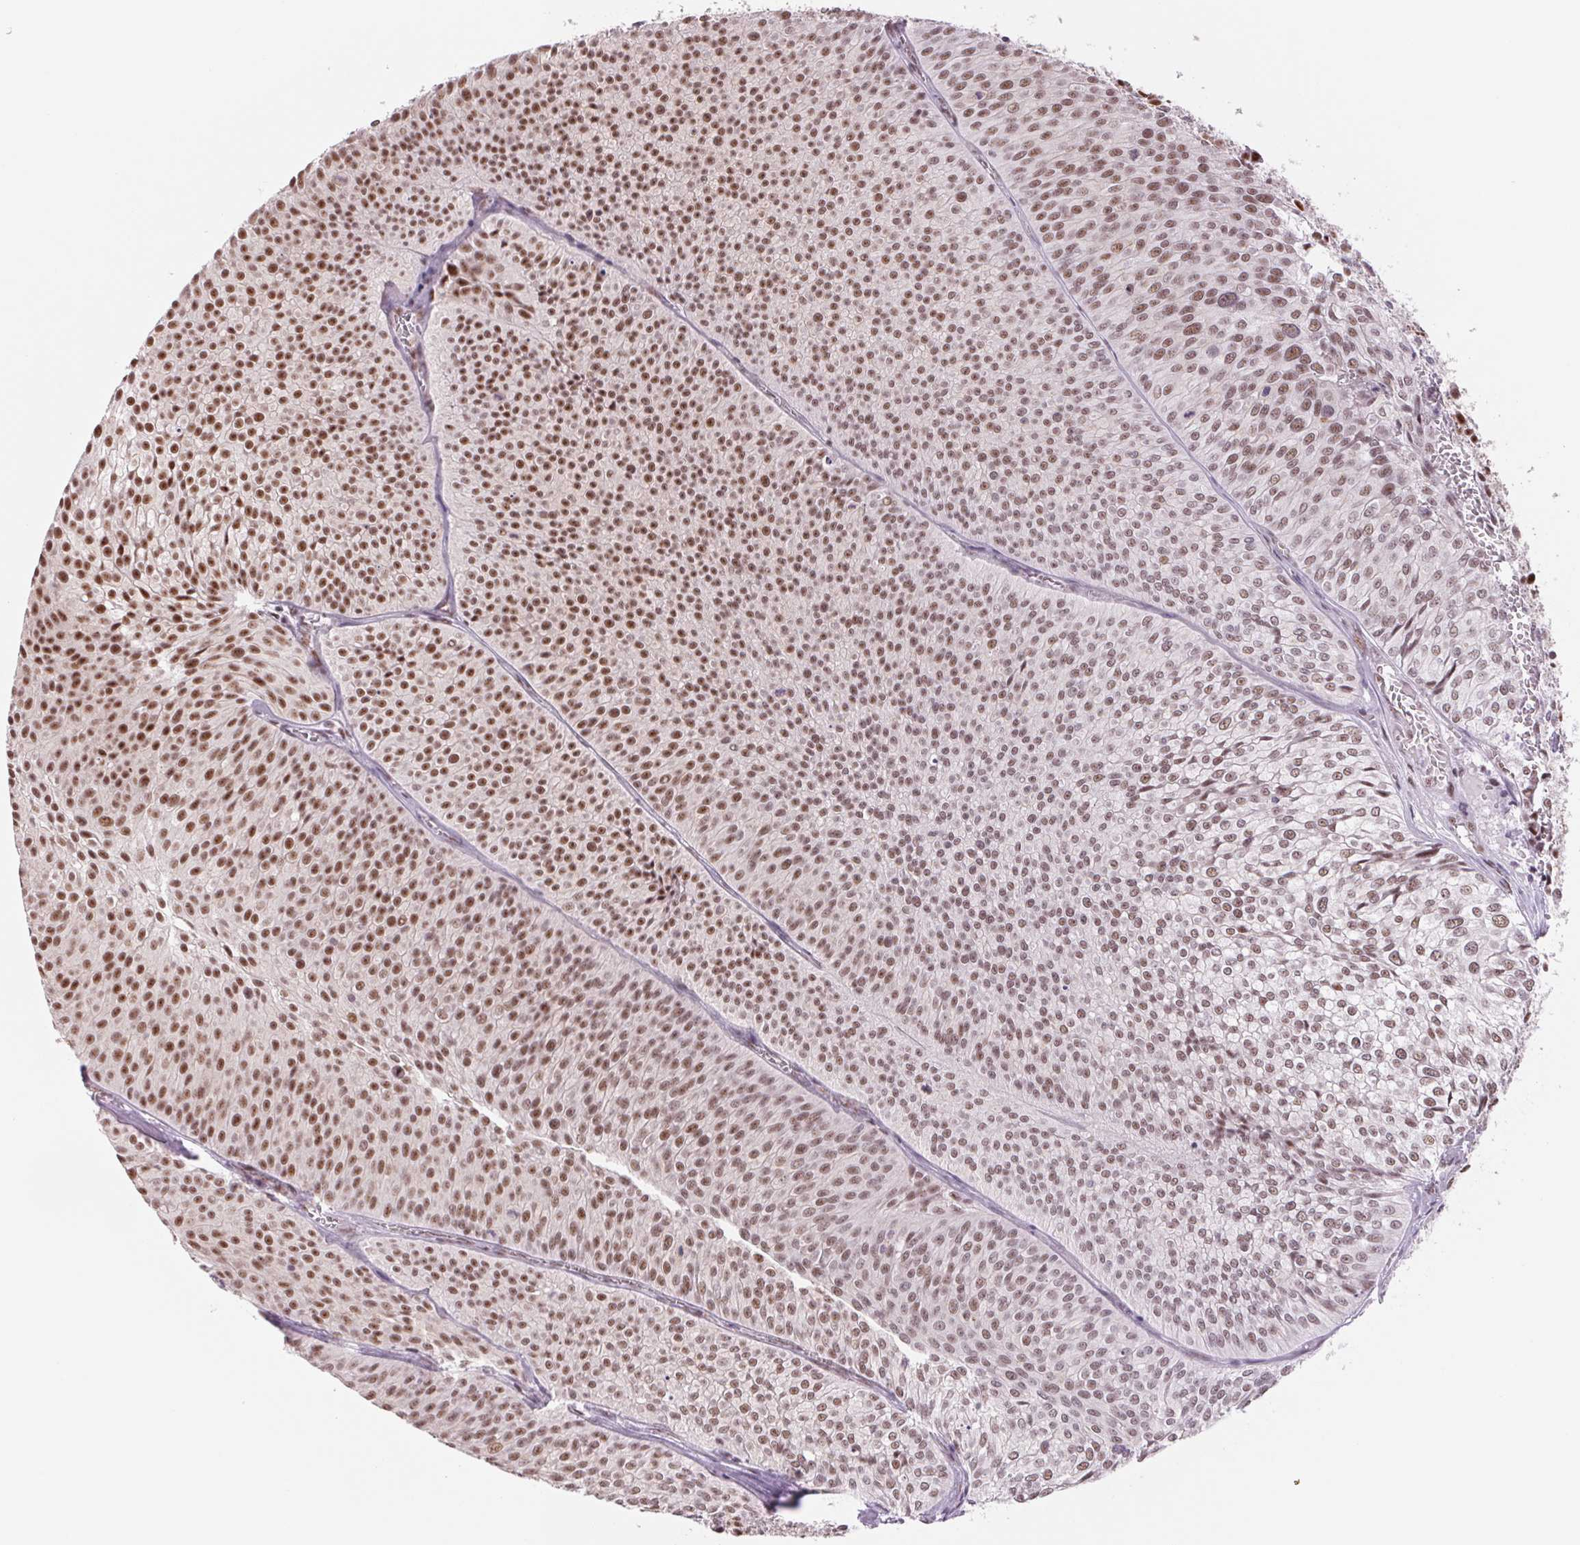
{"staining": {"intensity": "moderate", "quantity": ">75%", "location": "nuclear"}, "tissue": "urothelial cancer", "cell_type": "Tumor cells", "image_type": "cancer", "snomed": [{"axis": "morphology", "description": "Urothelial carcinoma, Low grade"}, {"axis": "topography", "description": "Urinary bladder"}], "caption": "Tumor cells exhibit medium levels of moderate nuclear expression in about >75% of cells in human low-grade urothelial carcinoma.", "gene": "ZC3H14", "patient": {"sex": "male", "age": 91}}